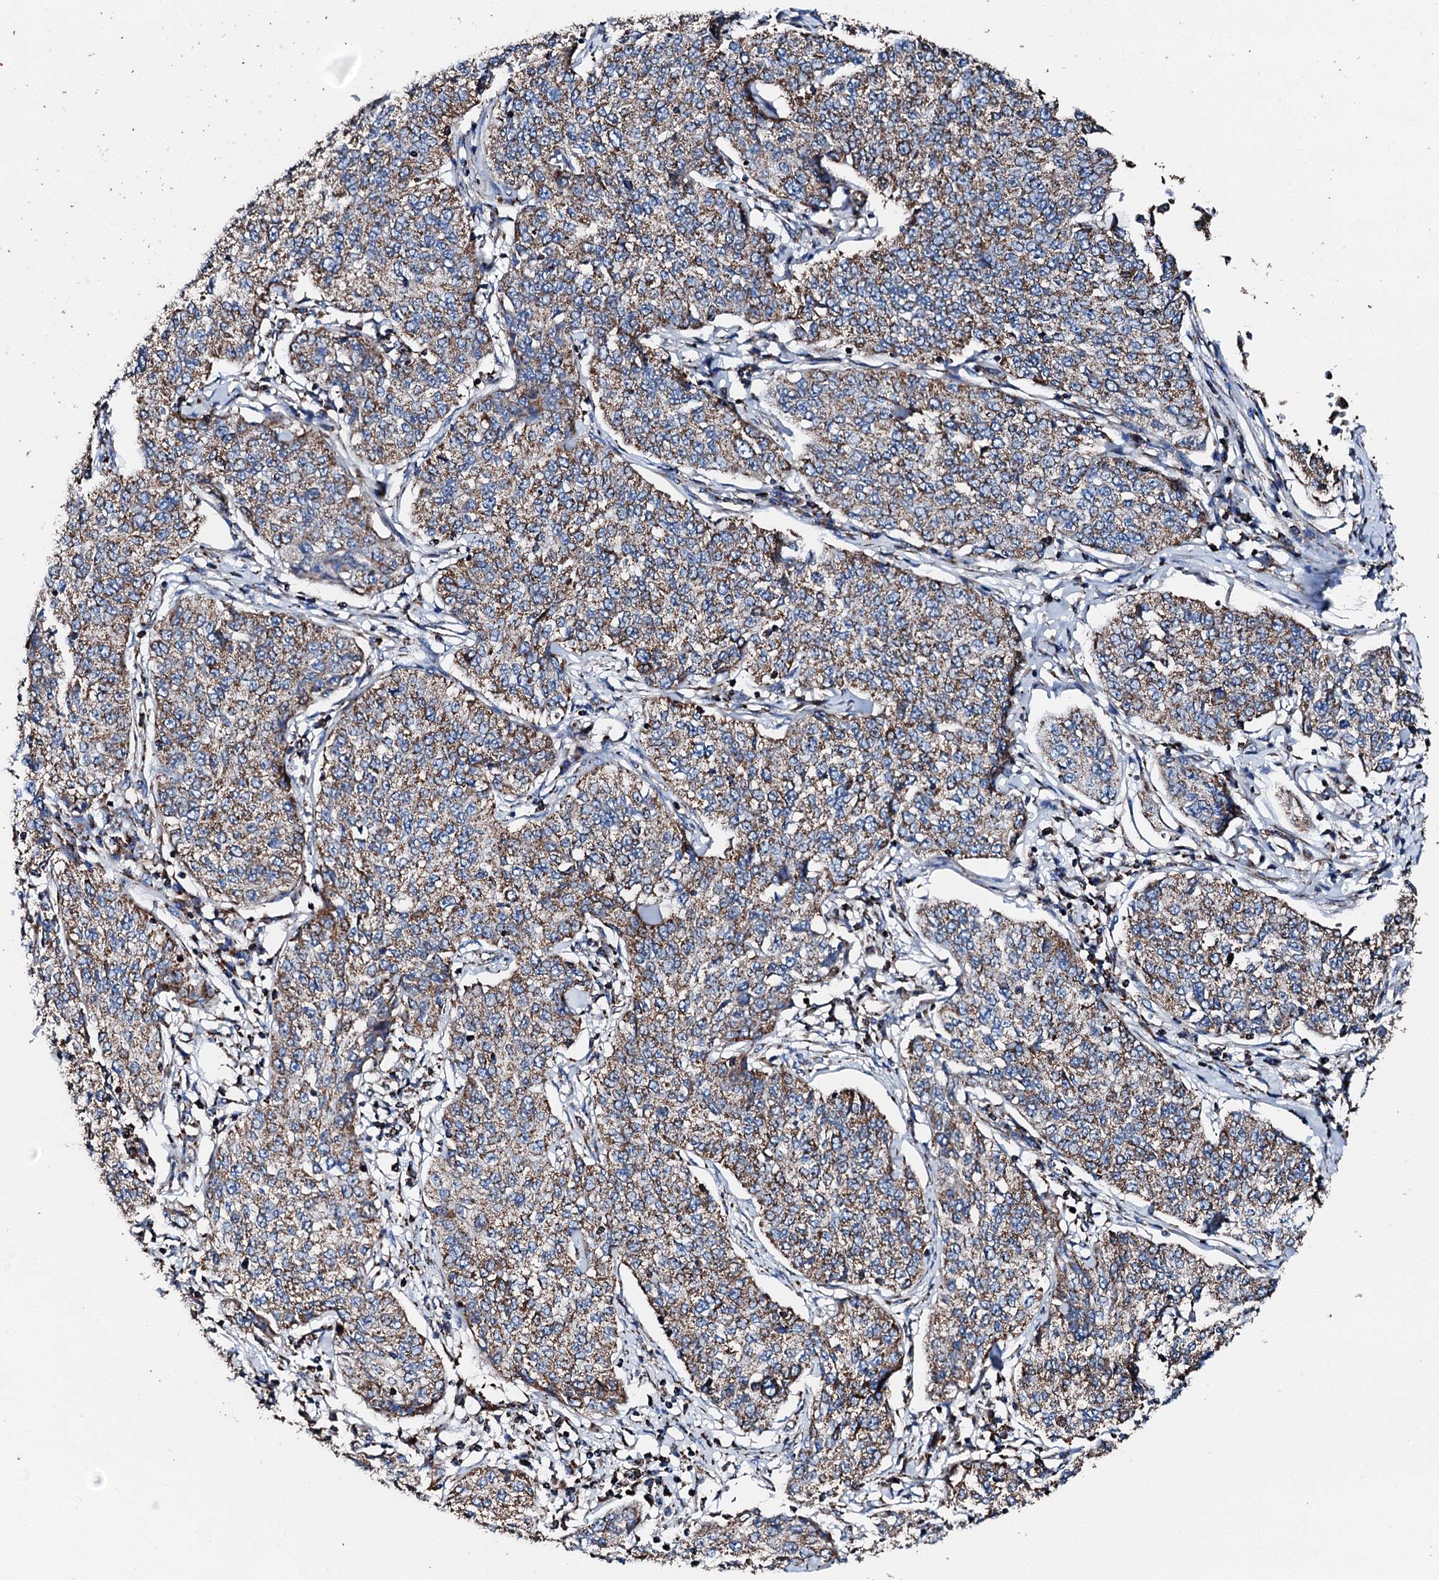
{"staining": {"intensity": "moderate", "quantity": ">75%", "location": "cytoplasmic/membranous"}, "tissue": "cervical cancer", "cell_type": "Tumor cells", "image_type": "cancer", "snomed": [{"axis": "morphology", "description": "Squamous cell carcinoma, NOS"}, {"axis": "topography", "description": "Cervix"}], "caption": "Immunohistochemical staining of cervical cancer (squamous cell carcinoma) reveals medium levels of moderate cytoplasmic/membranous staining in about >75% of tumor cells.", "gene": "HADH", "patient": {"sex": "female", "age": 35}}